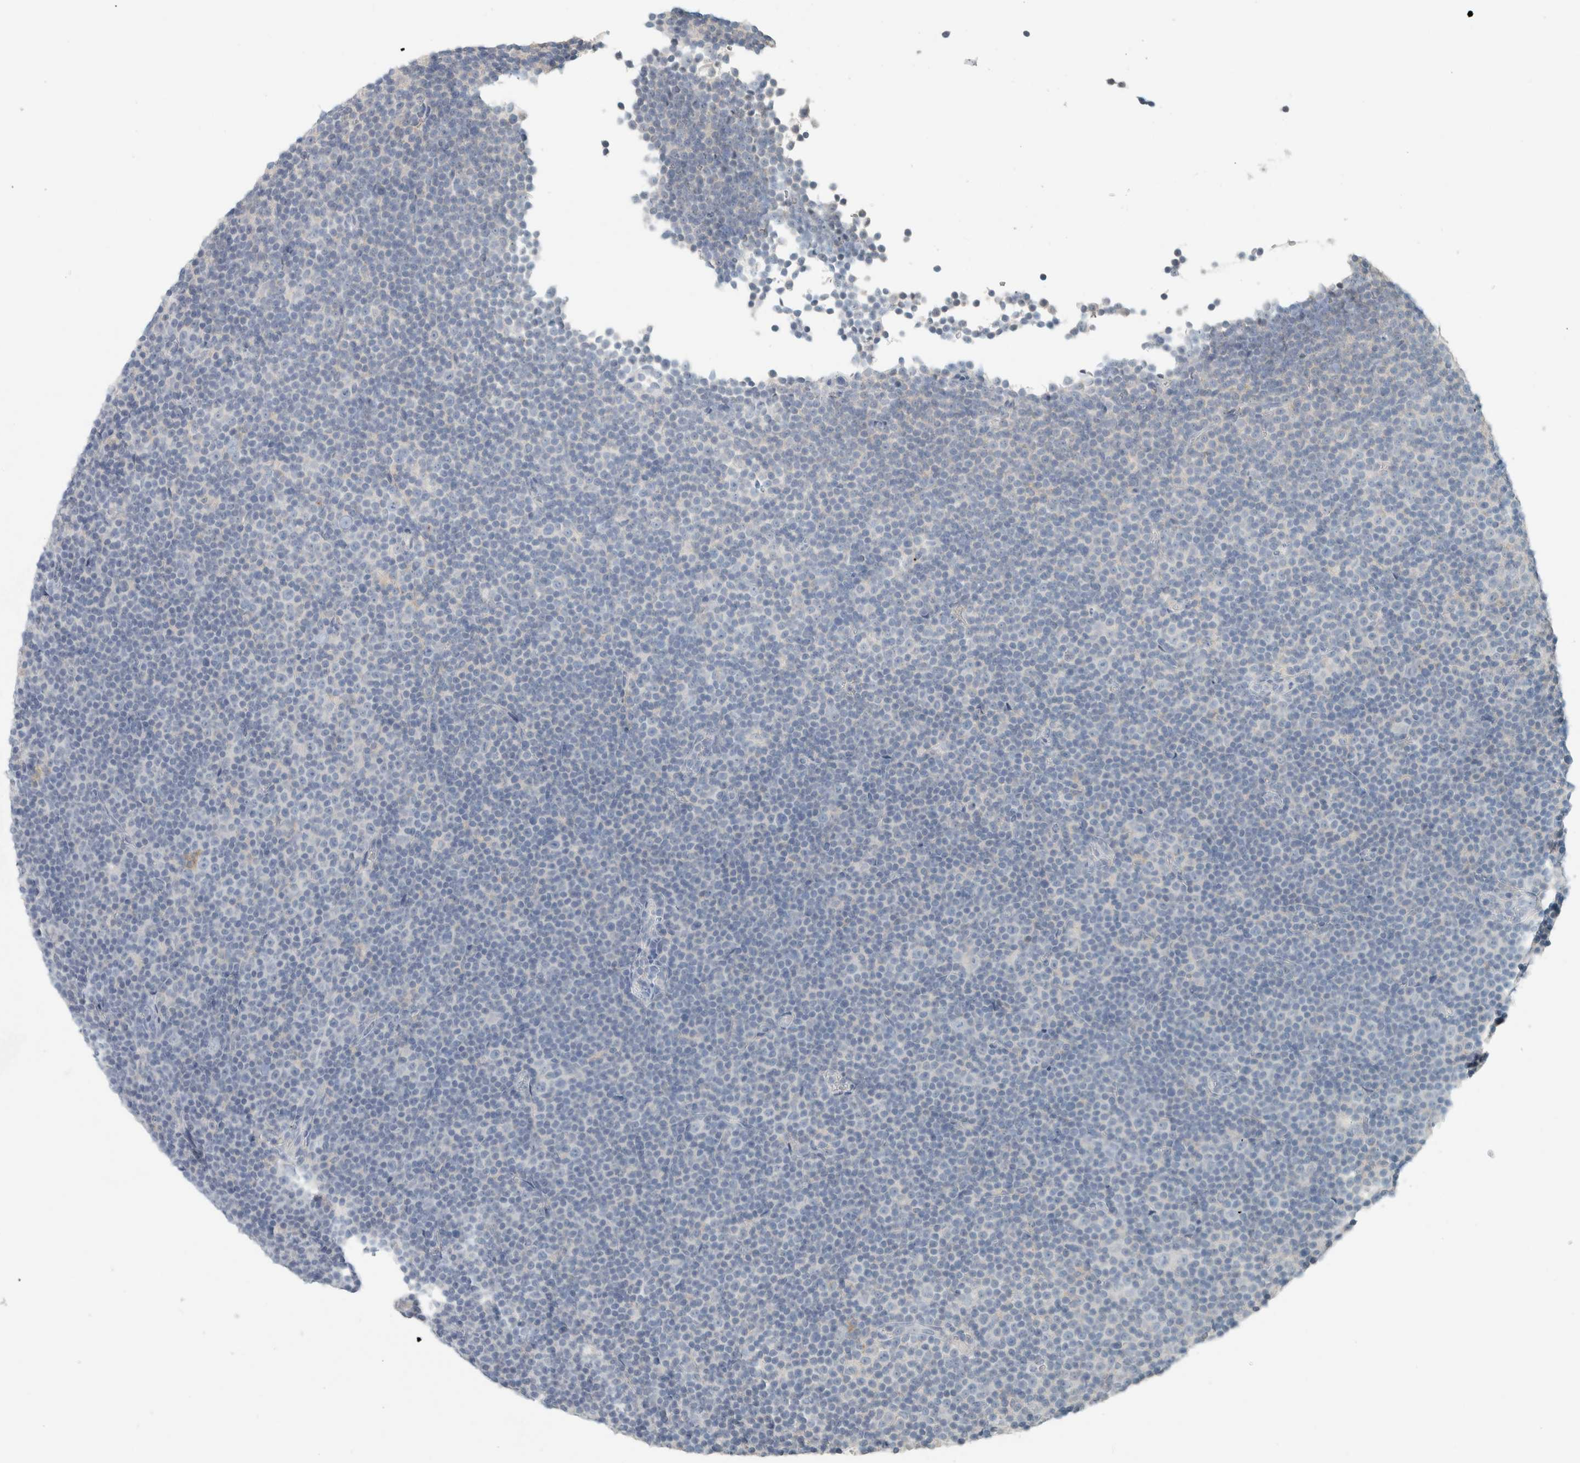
{"staining": {"intensity": "negative", "quantity": "none", "location": "none"}, "tissue": "lymphoma", "cell_type": "Tumor cells", "image_type": "cancer", "snomed": [{"axis": "morphology", "description": "Malignant lymphoma, non-Hodgkin's type, Low grade"}, {"axis": "topography", "description": "Lymph node"}], "caption": "Photomicrograph shows no significant protein staining in tumor cells of low-grade malignant lymphoma, non-Hodgkin's type.", "gene": "SCIN", "patient": {"sex": "female", "age": 67}}